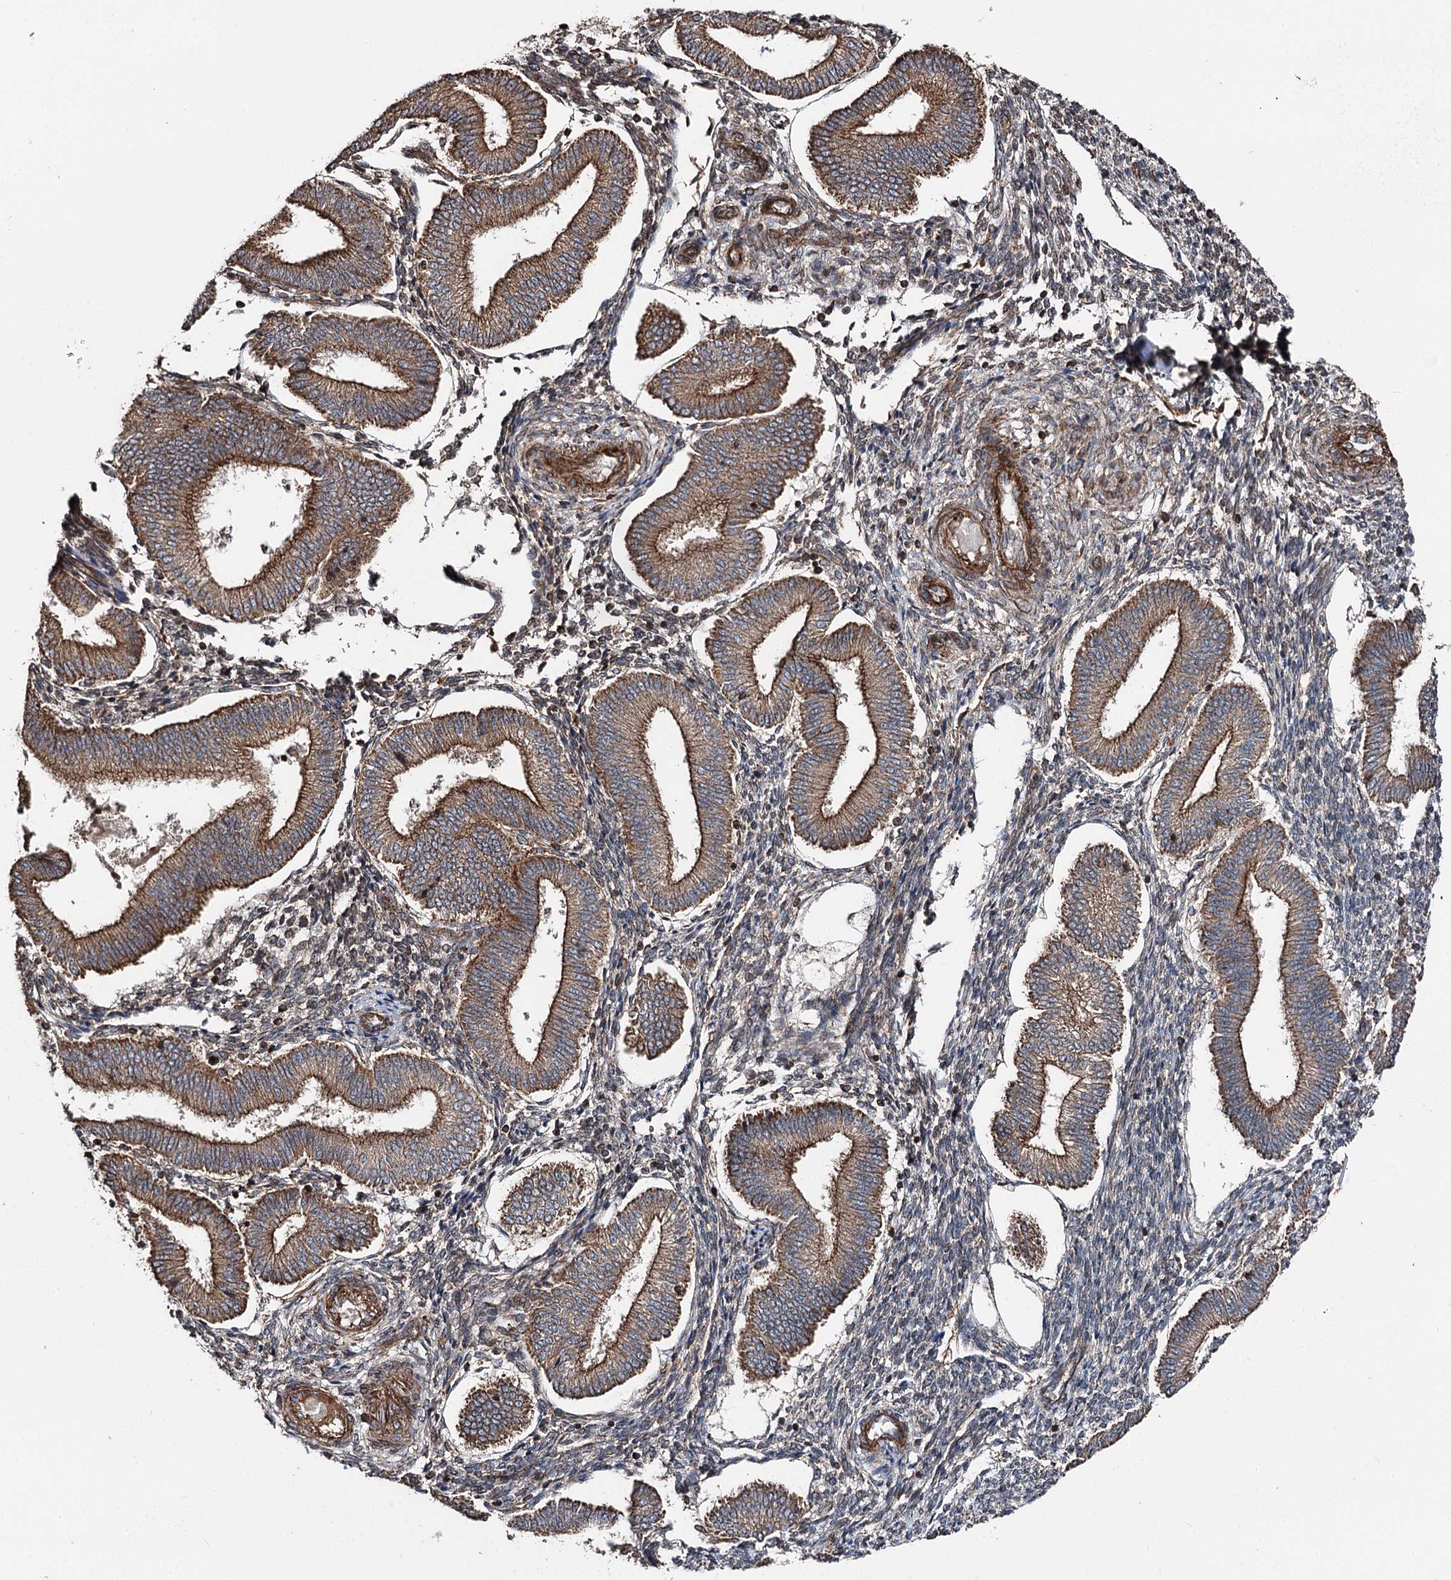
{"staining": {"intensity": "moderate", "quantity": "<25%", "location": "cytoplasmic/membranous"}, "tissue": "endometrium", "cell_type": "Cells in endometrial stroma", "image_type": "normal", "snomed": [{"axis": "morphology", "description": "Normal tissue, NOS"}, {"axis": "topography", "description": "Endometrium"}], "caption": "Benign endometrium was stained to show a protein in brown. There is low levels of moderate cytoplasmic/membranous positivity in about <25% of cells in endometrial stroma. (brown staining indicates protein expression, while blue staining denotes nuclei).", "gene": "ITFG2", "patient": {"sex": "female", "age": 39}}